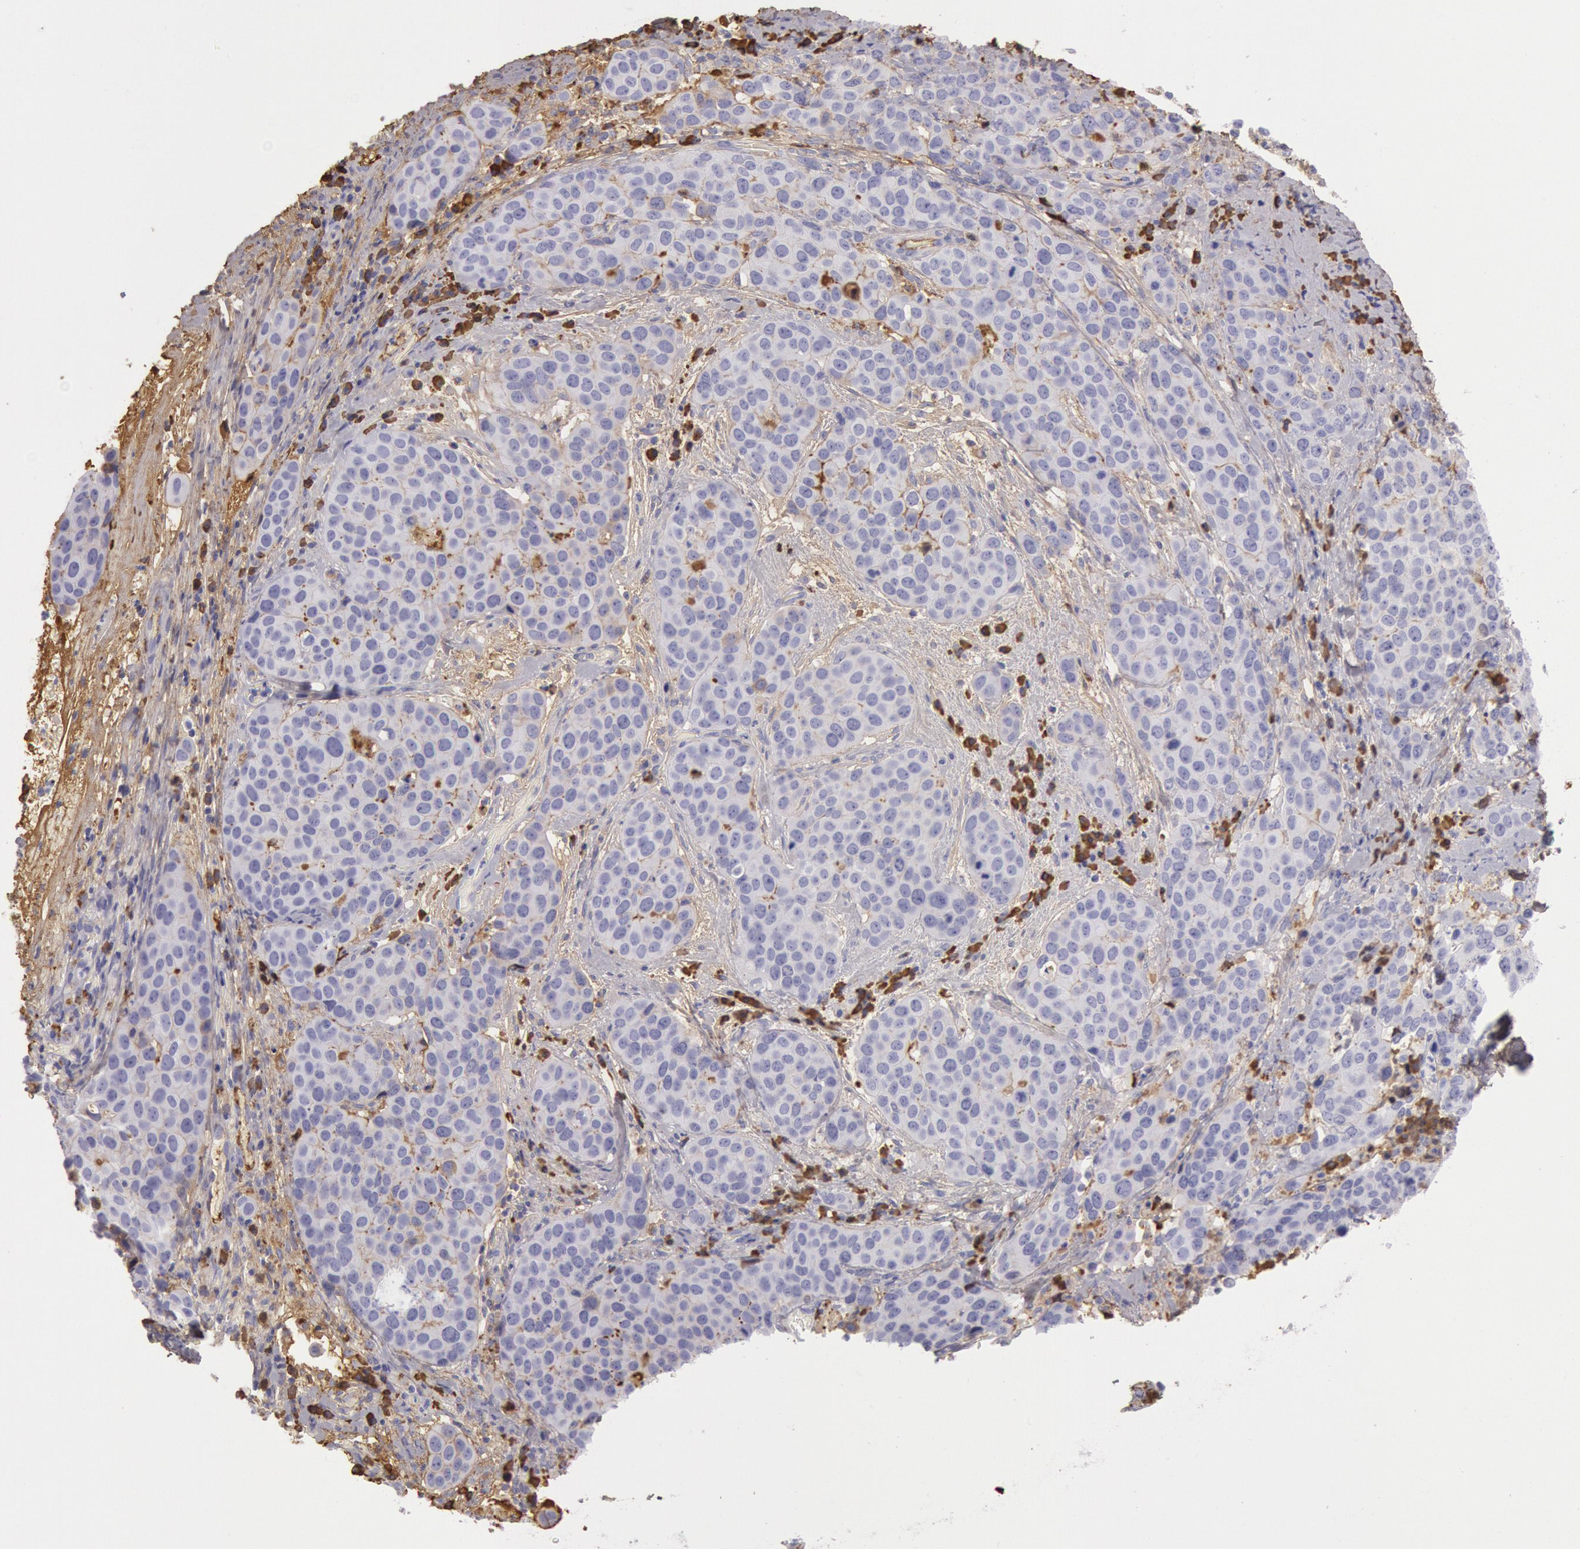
{"staining": {"intensity": "weak", "quantity": "<25%", "location": "cytoplasmic/membranous"}, "tissue": "cervical cancer", "cell_type": "Tumor cells", "image_type": "cancer", "snomed": [{"axis": "morphology", "description": "Squamous cell carcinoma, NOS"}, {"axis": "topography", "description": "Cervix"}], "caption": "Tumor cells show no significant positivity in squamous cell carcinoma (cervical).", "gene": "IGHG1", "patient": {"sex": "female", "age": 54}}